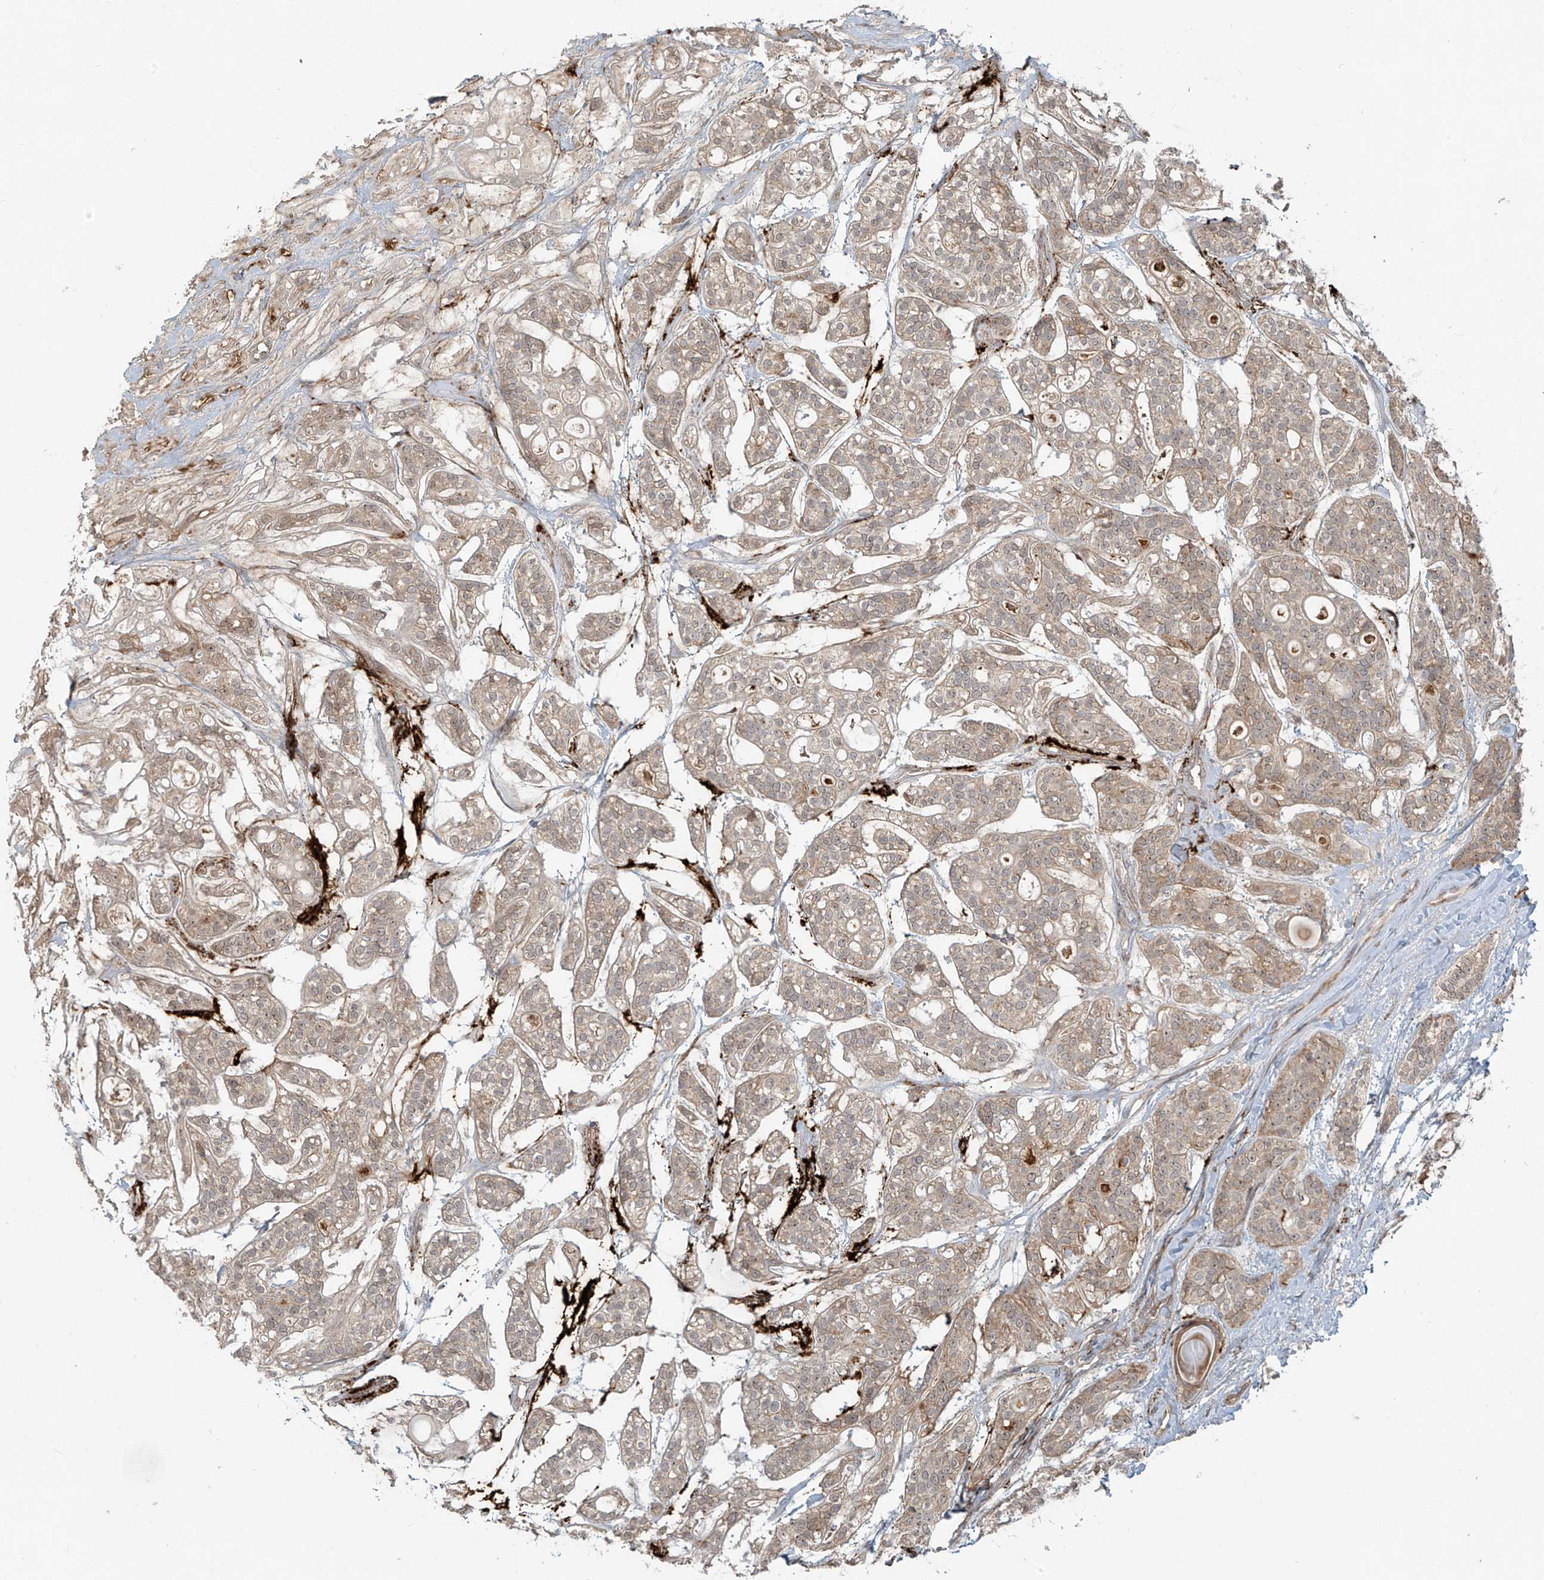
{"staining": {"intensity": "weak", "quantity": ">75%", "location": "cytoplasmic/membranous"}, "tissue": "head and neck cancer", "cell_type": "Tumor cells", "image_type": "cancer", "snomed": [{"axis": "morphology", "description": "Adenocarcinoma, NOS"}, {"axis": "topography", "description": "Head-Neck"}], "caption": "This is an image of IHC staining of head and neck cancer, which shows weak expression in the cytoplasmic/membranous of tumor cells.", "gene": "KATNIP", "patient": {"sex": "male", "age": 66}}